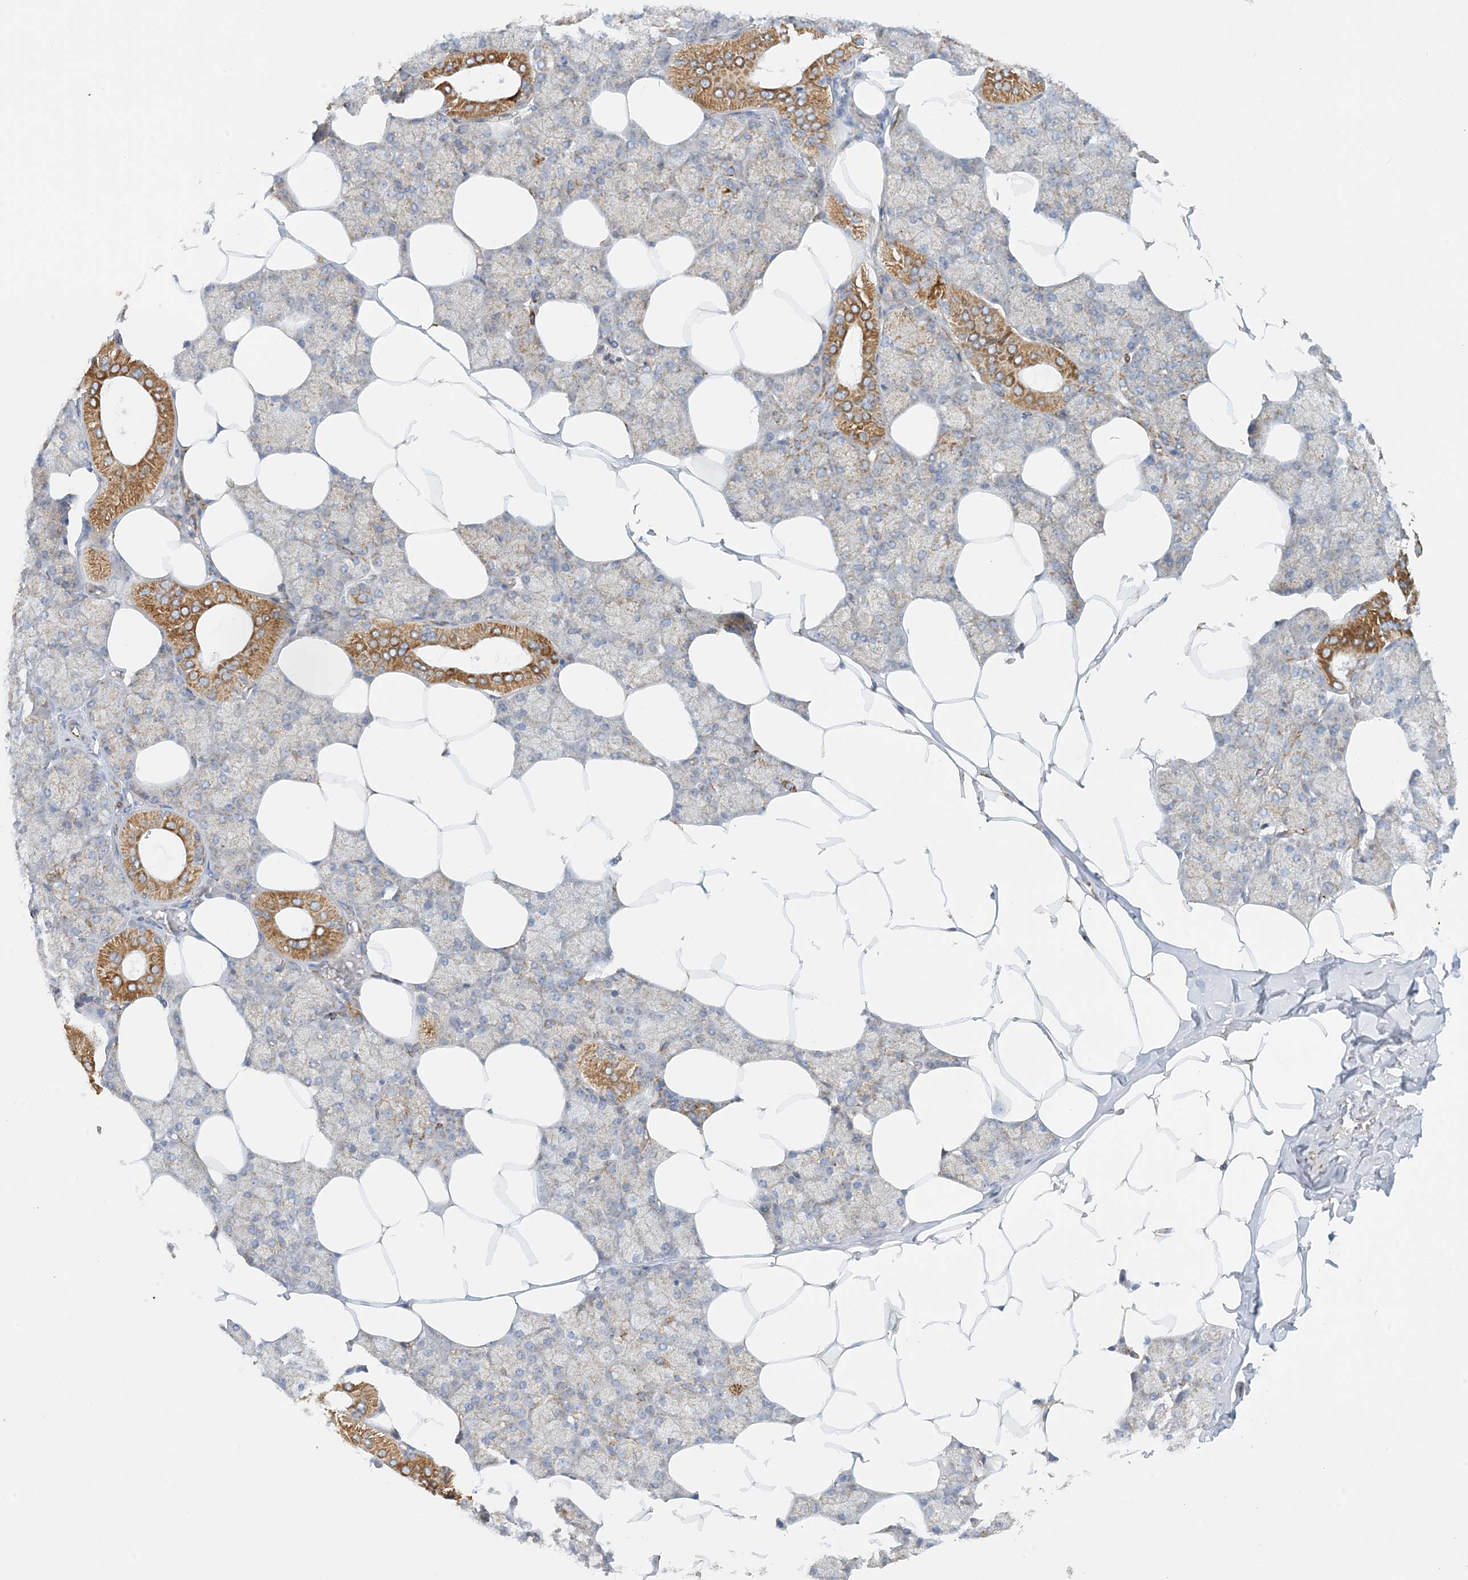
{"staining": {"intensity": "moderate", "quantity": "25%-75%", "location": "cytoplasmic/membranous"}, "tissue": "salivary gland", "cell_type": "Glandular cells", "image_type": "normal", "snomed": [{"axis": "morphology", "description": "Normal tissue, NOS"}, {"axis": "topography", "description": "Salivary gland"}], "caption": "Approximately 25%-75% of glandular cells in normal human salivary gland display moderate cytoplasmic/membranous protein expression as visualized by brown immunohistochemical staining.", "gene": "COA3", "patient": {"sex": "male", "age": 62}}